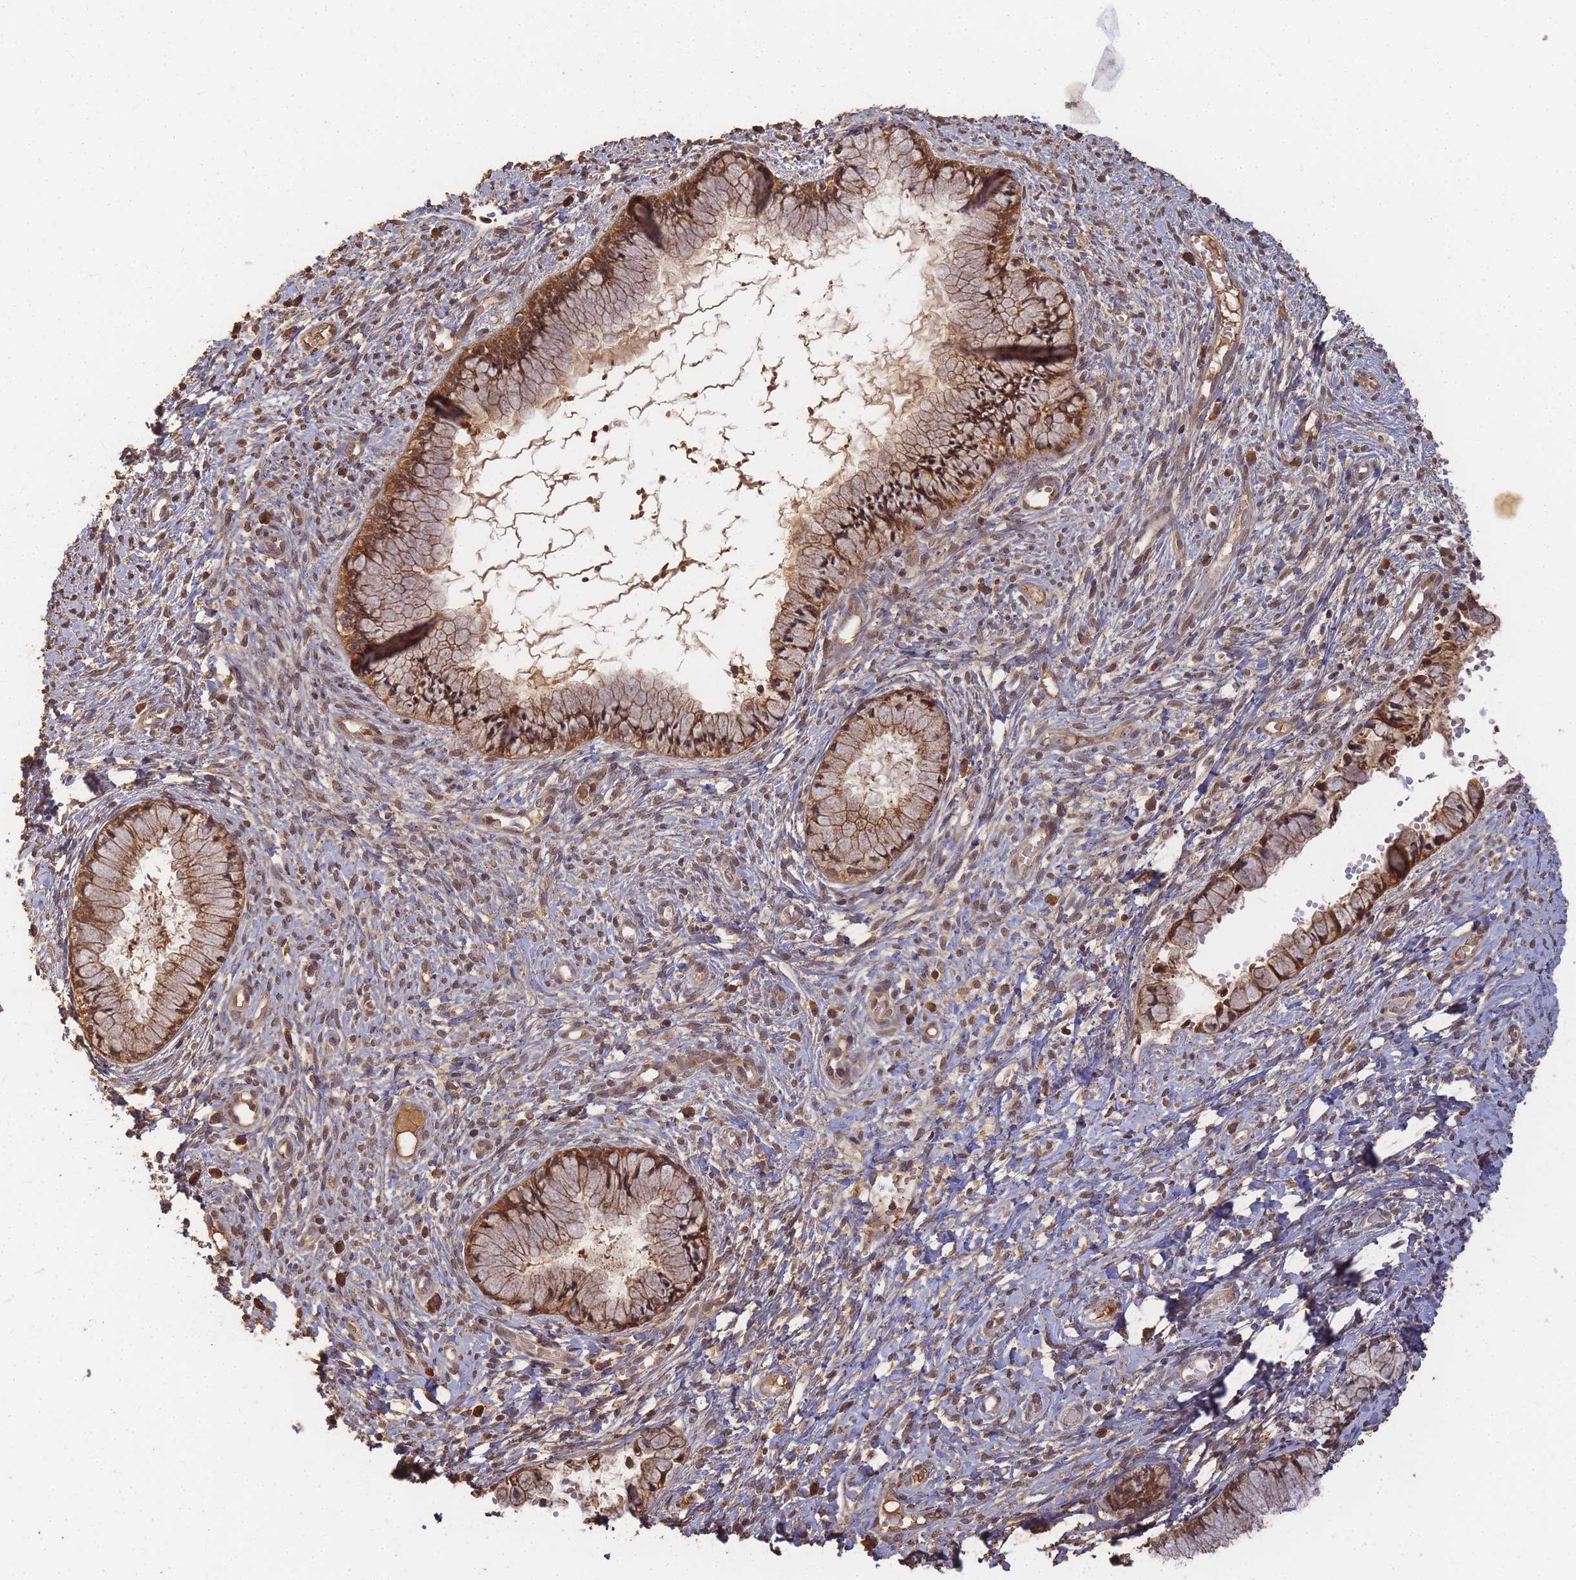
{"staining": {"intensity": "strong", "quantity": ">75%", "location": "cytoplasmic/membranous,nuclear"}, "tissue": "cervix", "cell_type": "Glandular cells", "image_type": "normal", "snomed": [{"axis": "morphology", "description": "Normal tissue, NOS"}, {"axis": "topography", "description": "Cervix"}], "caption": "Human cervix stained with a brown dye demonstrates strong cytoplasmic/membranous,nuclear positive positivity in about >75% of glandular cells.", "gene": "ALKBH1", "patient": {"sex": "female", "age": 42}}